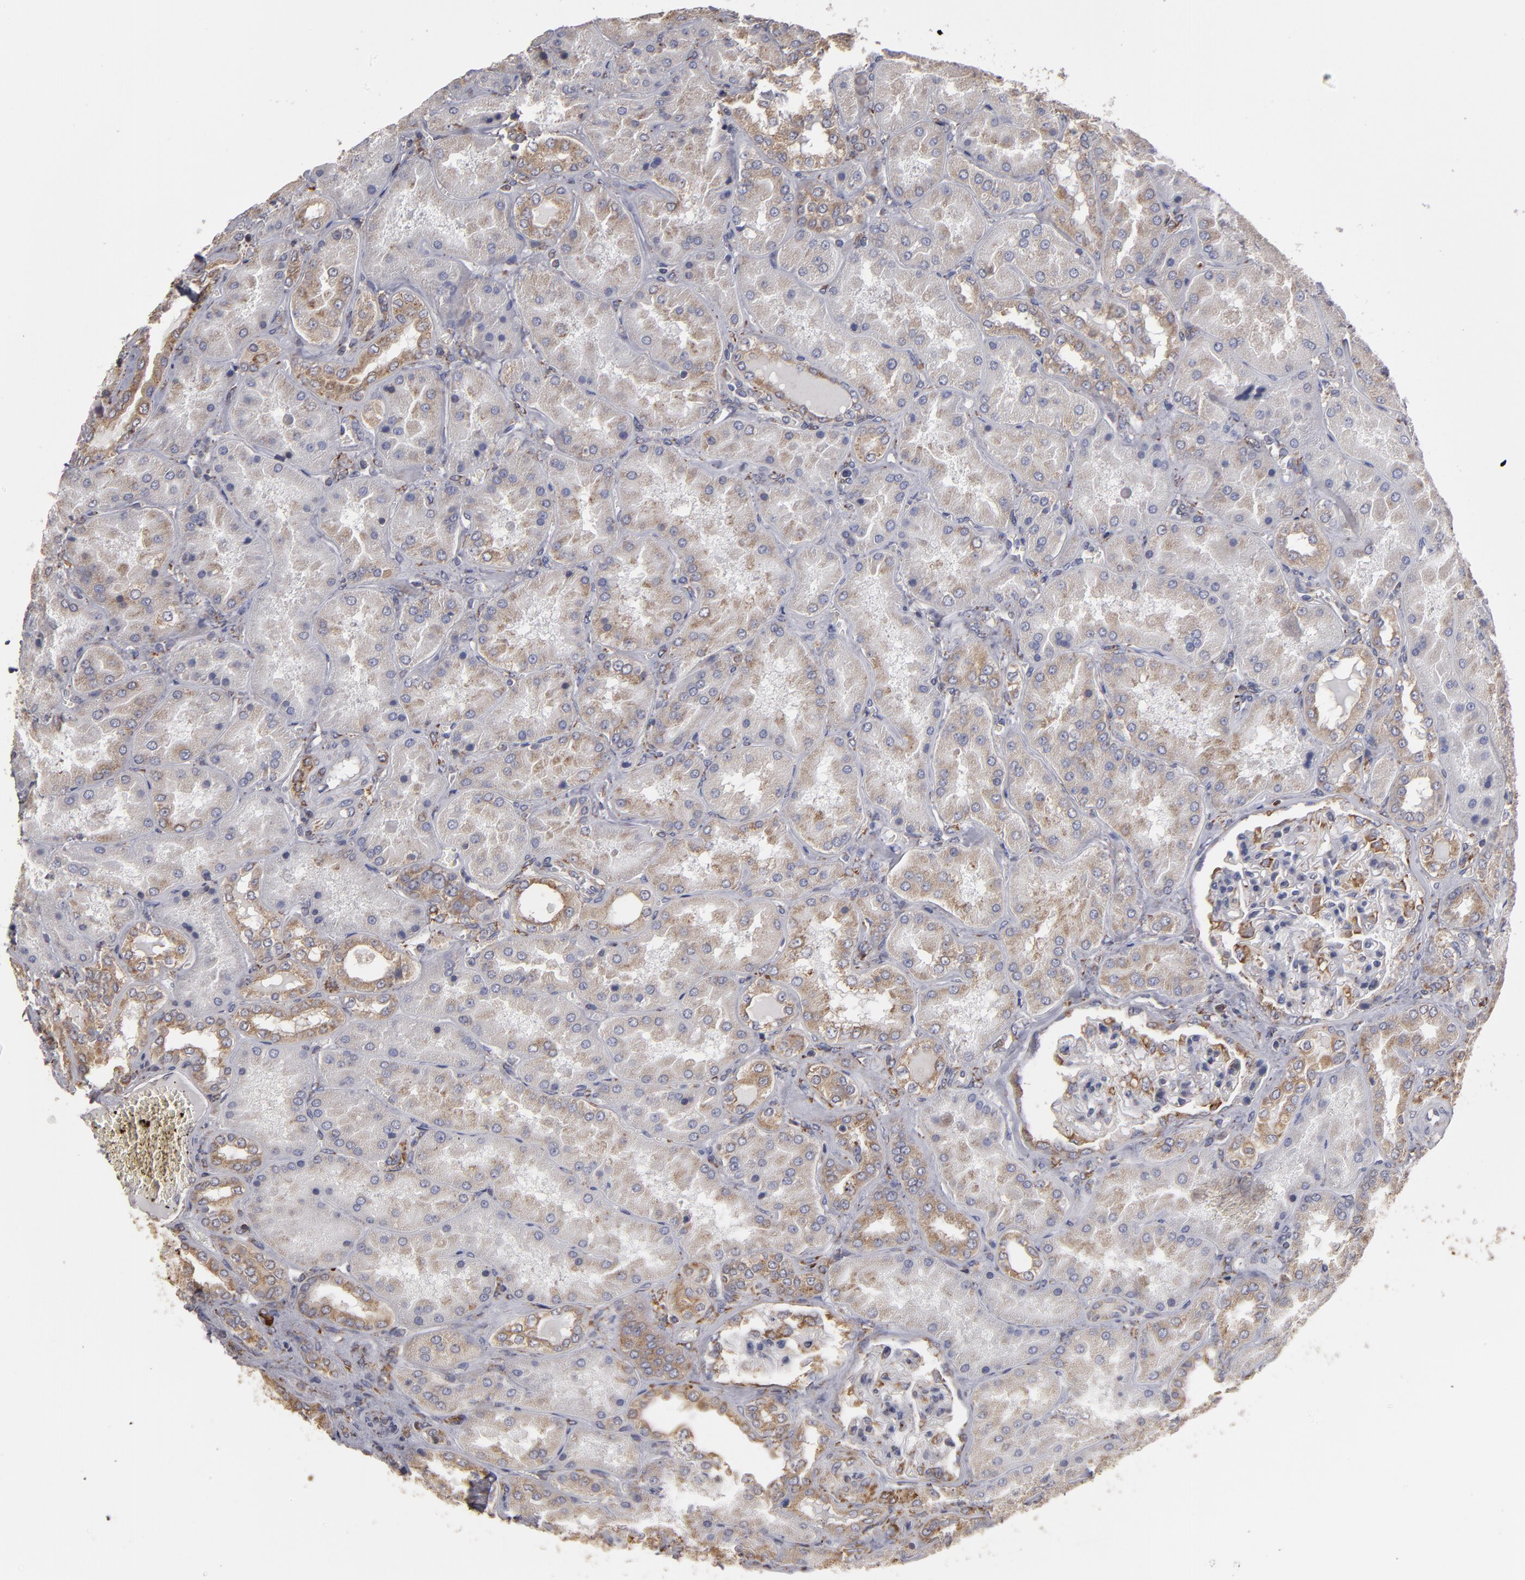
{"staining": {"intensity": "weak", "quantity": "<25%", "location": "cytoplasmic/membranous"}, "tissue": "kidney", "cell_type": "Cells in glomeruli", "image_type": "normal", "snomed": [{"axis": "morphology", "description": "Normal tissue, NOS"}, {"axis": "topography", "description": "Kidney"}], "caption": "Human kidney stained for a protein using immunohistochemistry demonstrates no staining in cells in glomeruli.", "gene": "SND1", "patient": {"sex": "female", "age": 56}}